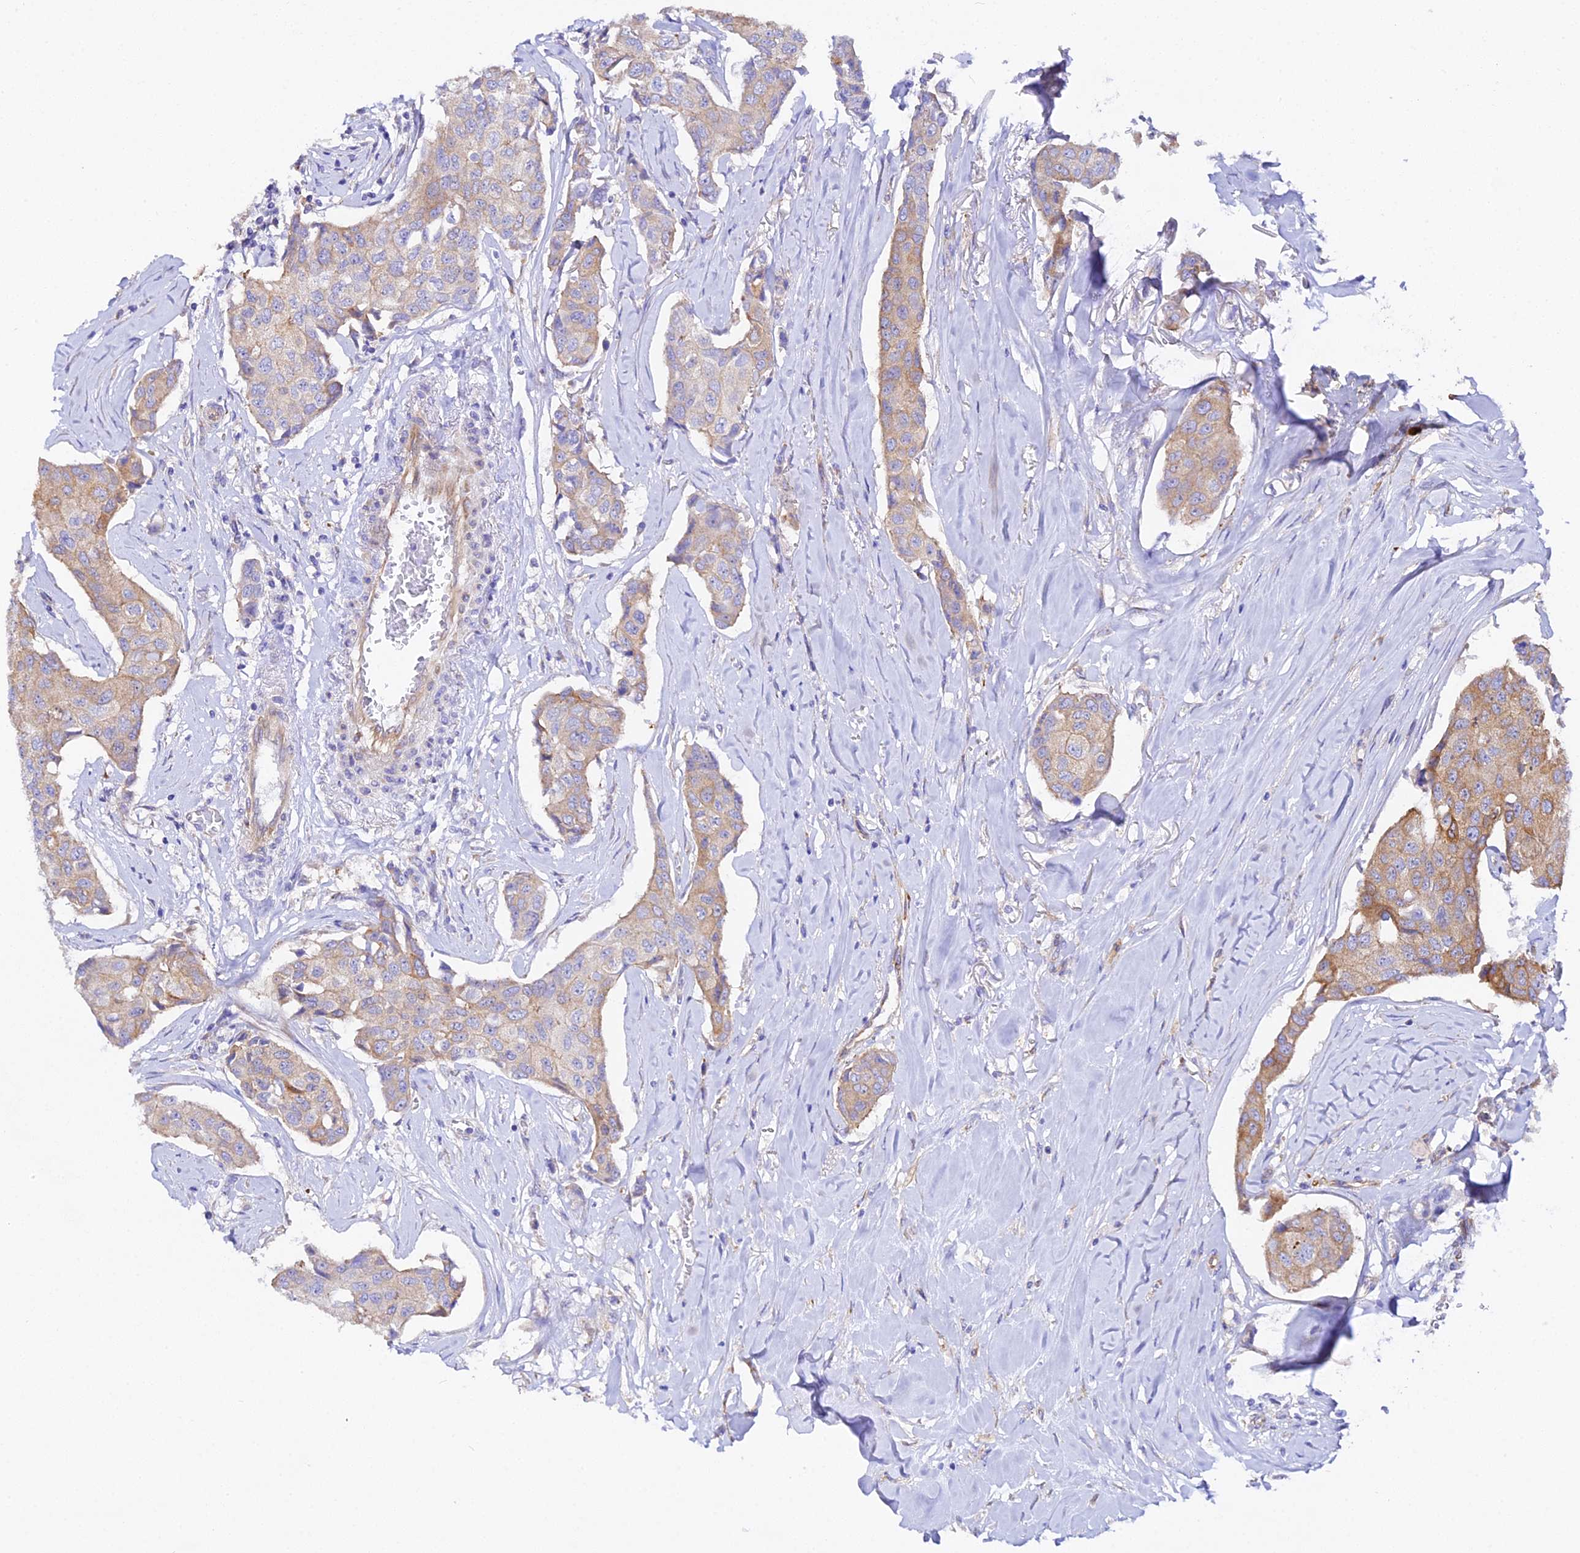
{"staining": {"intensity": "weak", "quantity": ">75%", "location": "cytoplasmic/membranous"}, "tissue": "breast cancer", "cell_type": "Tumor cells", "image_type": "cancer", "snomed": [{"axis": "morphology", "description": "Duct carcinoma"}, {"axis": "topography", "description": "Breast"}], "caption": "A low amount of weak cytoplasmic/membranous staining is seen in about >75% of tumor cells in infiltrating ductal carcinoma (breast) tissue.", "gene": "CFAP45", "patient": {"sex": "female", "age": 80}}